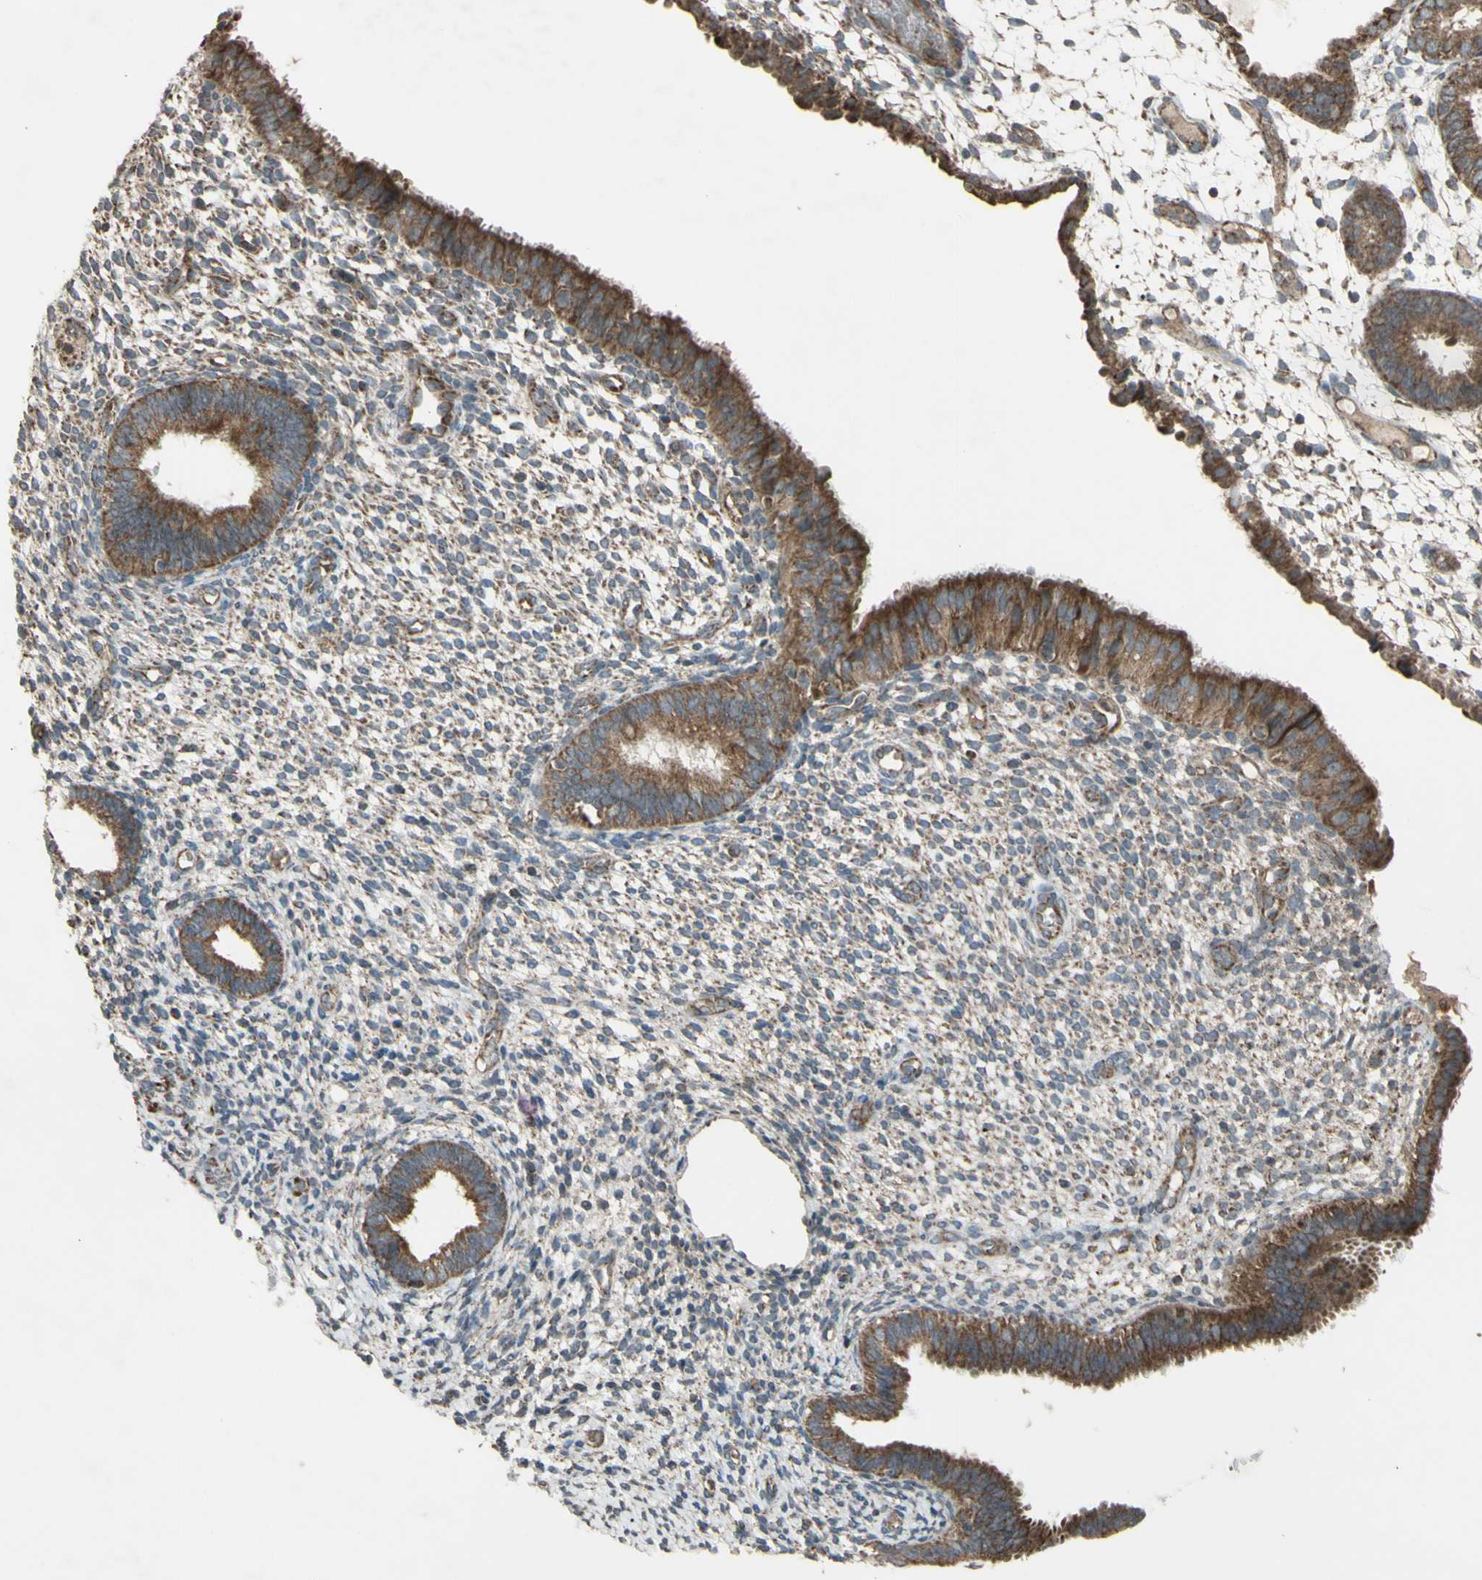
{"staining": {"intensity": "moderate", "quantity": "25%-75%", "location": "cytoplasmic/membranous"}, "tissue": "endometrium", "cell_type": "Cells in endometrial stroma", "image_type": "normal", "snomed": [{"axis": "morphology", "description": "Normal tissue, NOS"}, {"axis": "topography", "description": "Endometrium"}], "caption": "High-power microscopy captured an IHC photomicrograph of normal endometrium, revealing moderate cytoplasmic/membranous staining in approximately 25%-75% of cells in endometrial stroma. (brown staining indicates protein expression, while blue staining denotes nuclei).", "gene": "ACOT8", "patient": {"sex": "female", "age": 61}}